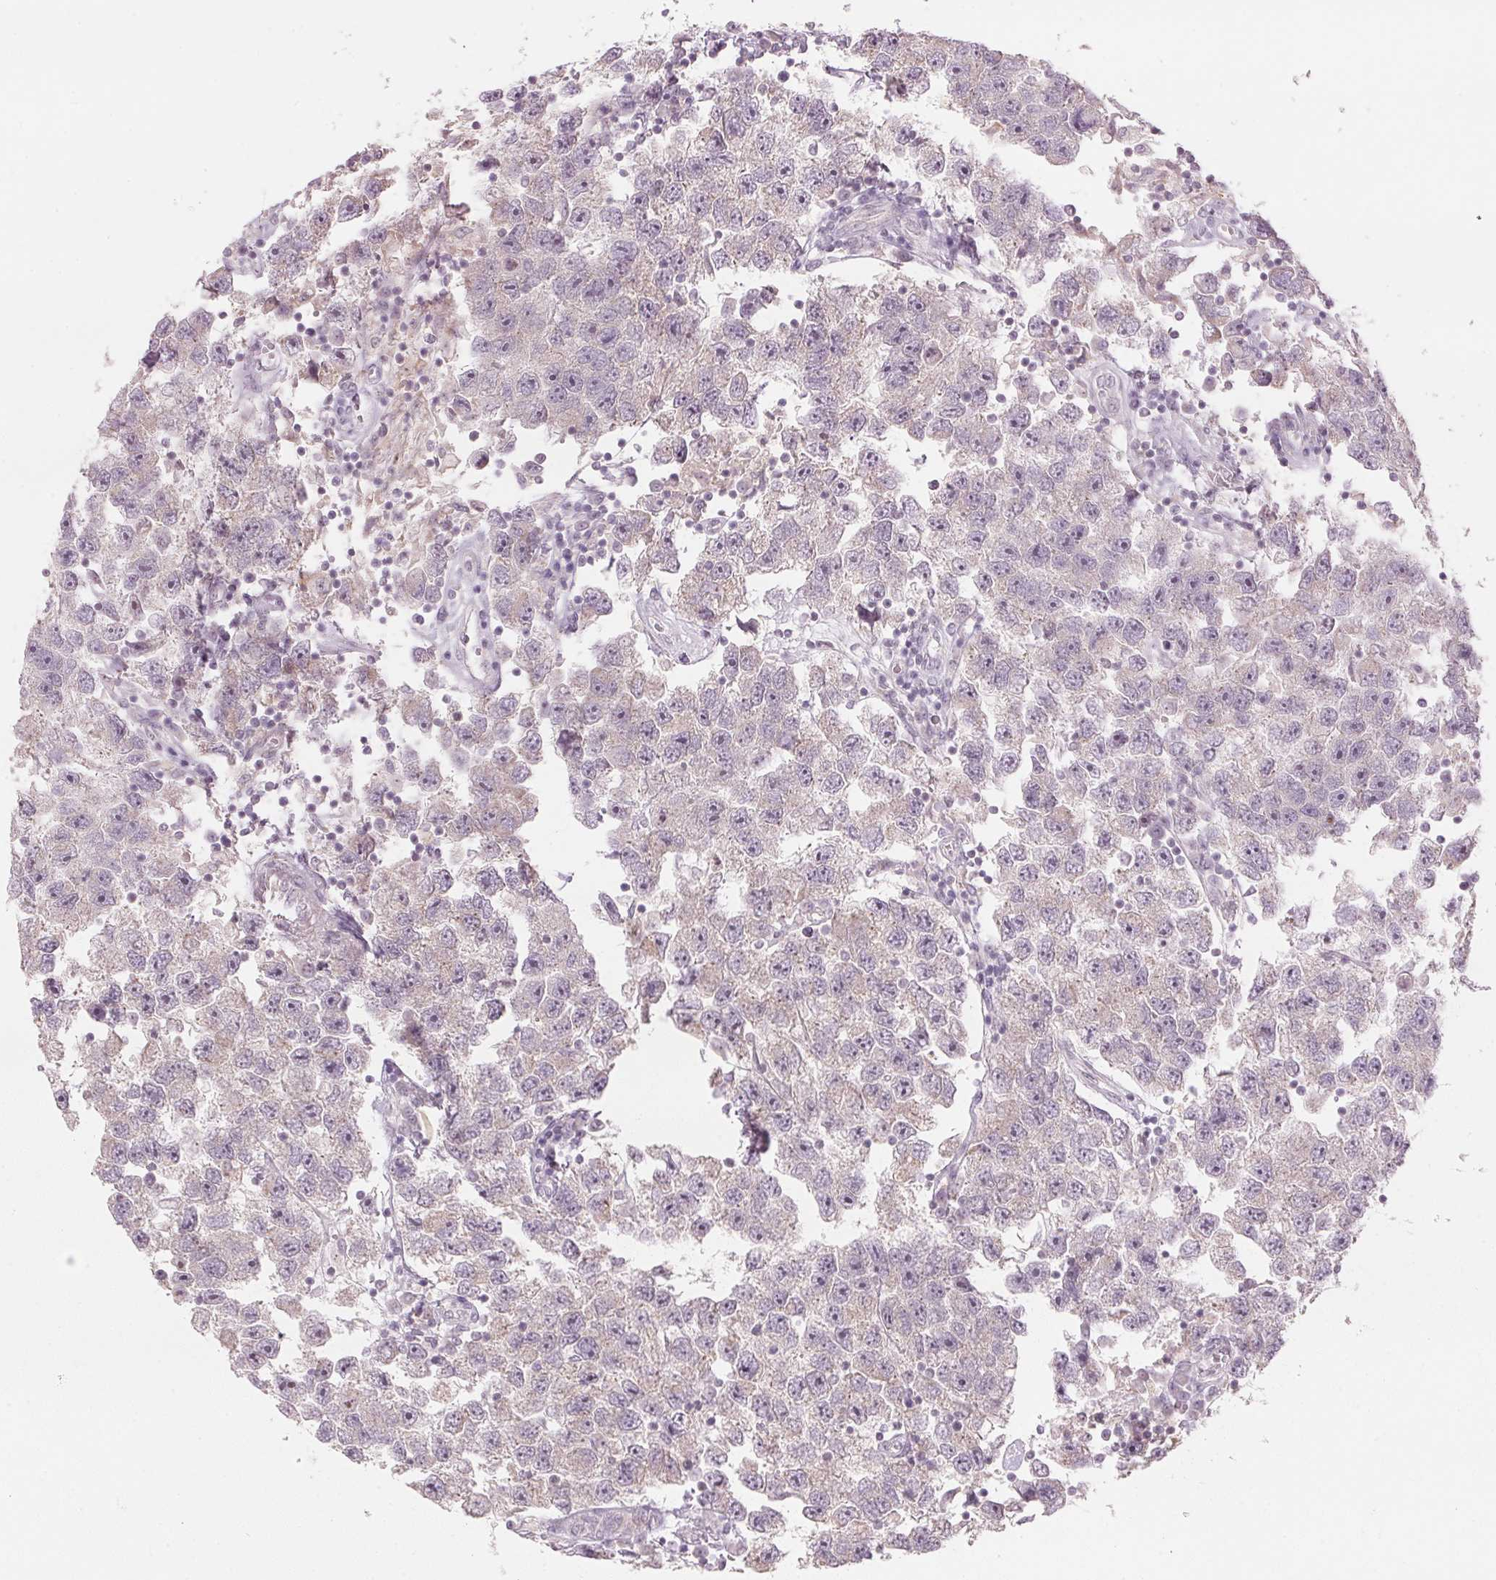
{"staining": {"intensity": "negative", "quantity": "none", "location": "none"}, "tissue": "testis cancer", "cell_type": "Tumor cells", "image_type": "cancer", "snomed": [{"axis": "morphology", "description": "Seminoma, NOS"}, {"axis": "topography", "description": "Testis"}], "caption": "An immunohistochemistry image of seminoma (testis) is shown. There is no staining in tumor cells of seminoma (testis). The staining was performed using DAB (3,3'-diaminobenzidine) to visualize the protein expression in brown, while the nuclei were stained in blue with hematoxylin (Magnification: 20x).", "gene": "TMED6", "patient": {"sex": "male", "age": 26}}